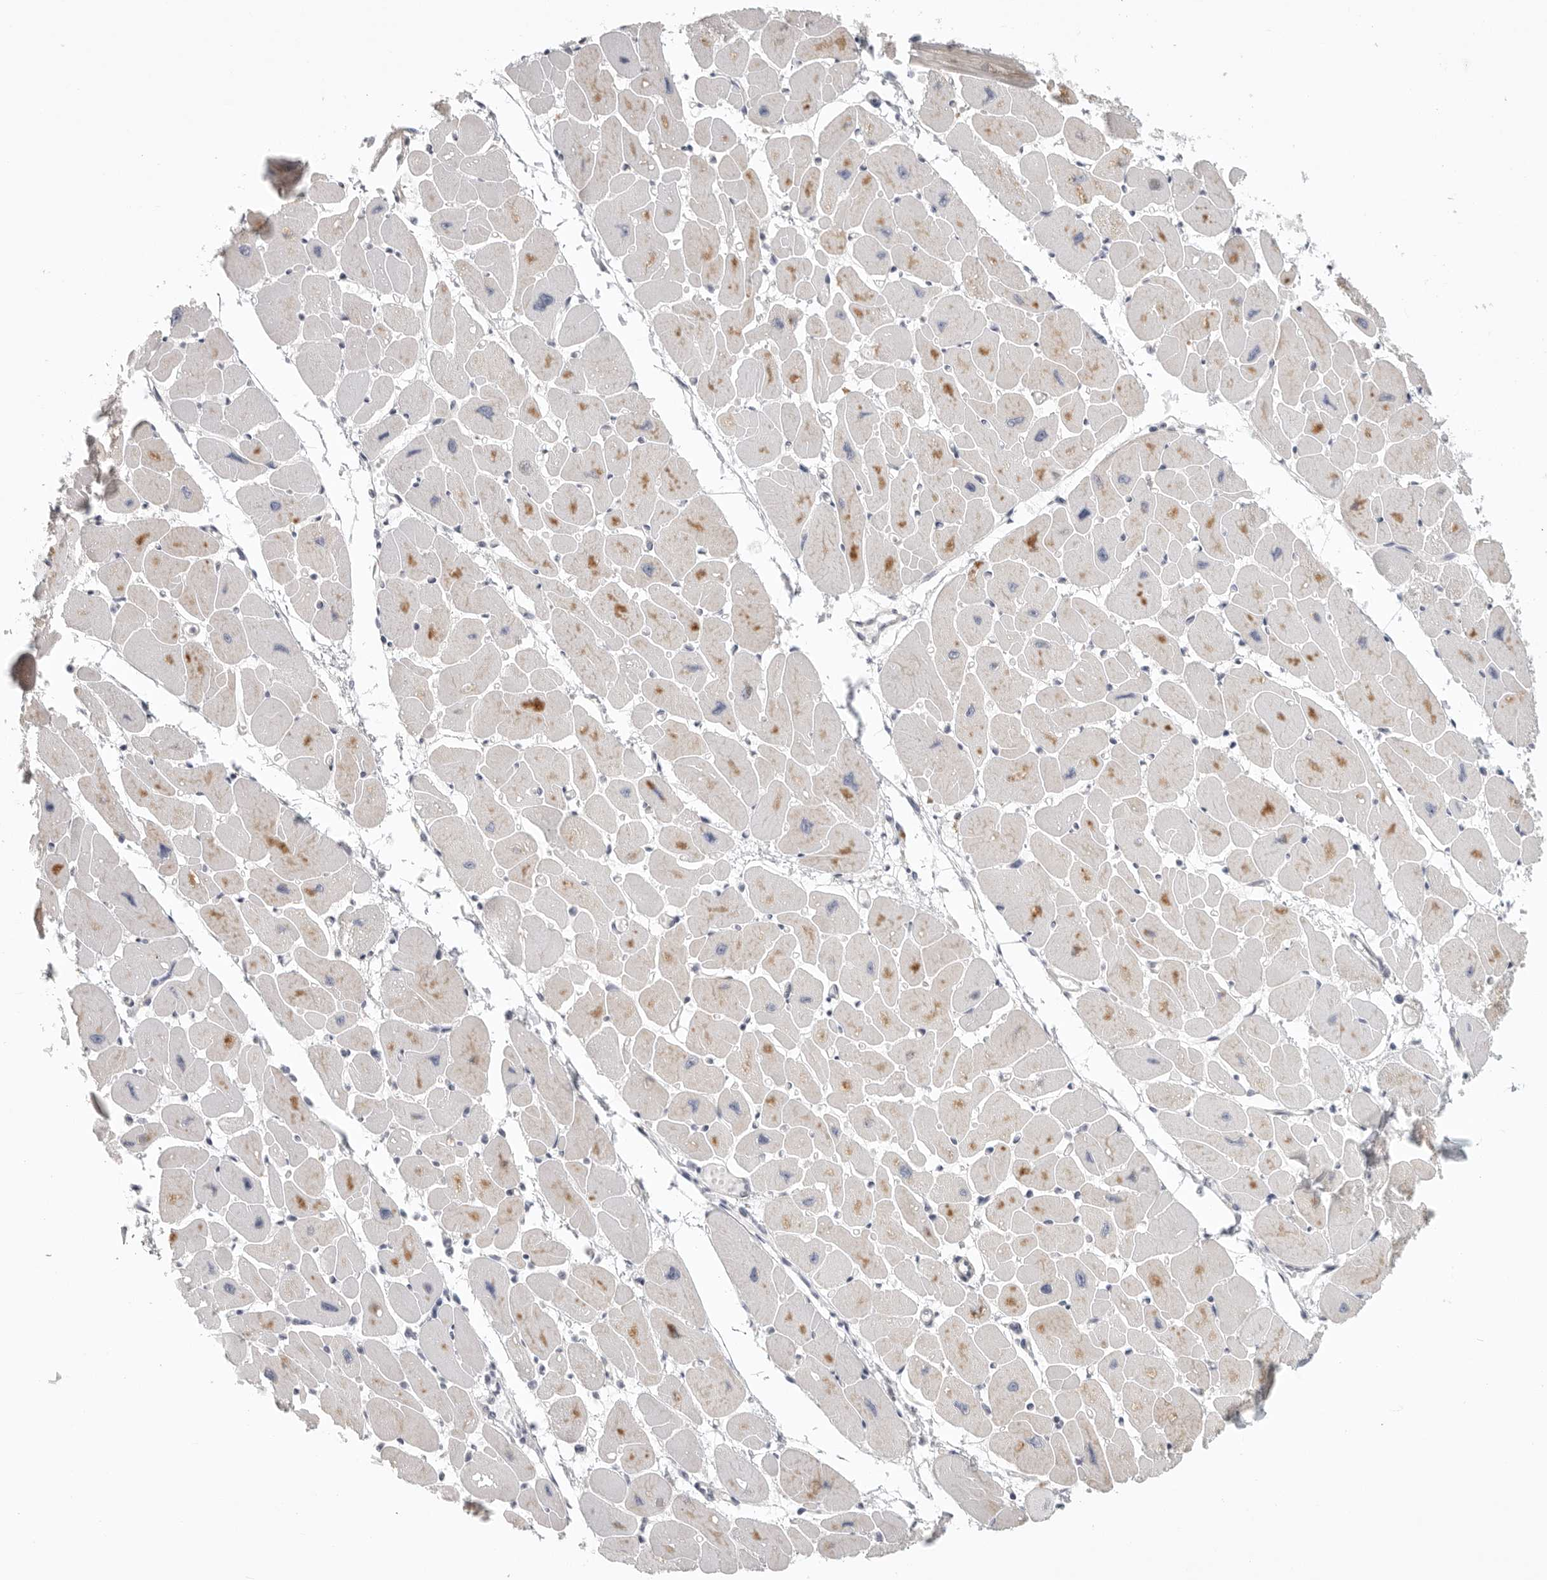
{"staining": {"intensity": "moderate", "quantity": "<25%", "location": "cytoplasmic/membranous"}, "tissue": "heart muscle", "cell_type": "Cardiomyocytes", "image_type": "normal", "snomed": [{"axis": "morphology", "description": "Normal tissue, NOS"}, {"axis": "topography", "description": "Heart"}], "caption": "Immunohistochemistry (IHC) photomicrograph of normal human heart muscle stained for a protein (brown), which demonstrates low levels of moderate cytoplasmic/membranous expression in approximately <25% of cardiomyocytes.", "gene": "STAB2", "patient": {"sex": "female", "age": 54}}